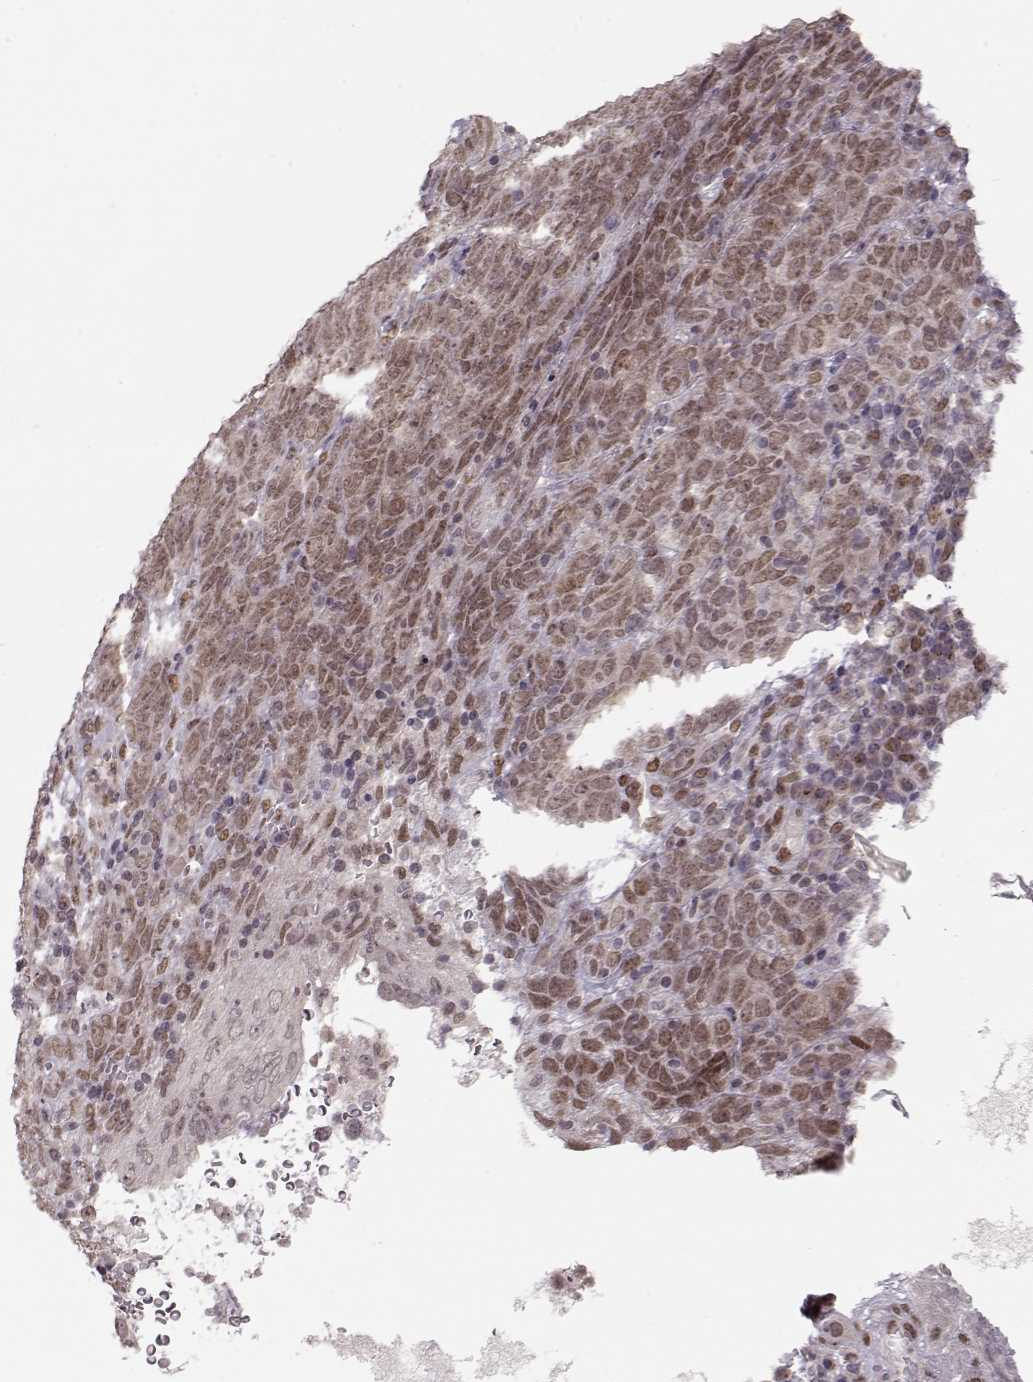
{"staining": {"intensity": "weak", "quantity": ">75%", "location": "nuclear"}, "tissue": "skin cancer", "cell_type": "Tumor cells", "image_type": "cancer", "snomed": [{"axis": "morphology", "description": "Squamous cell carcinoma, NOS"}, {"axis": "topography", "description": "Skin"}, {"axis": "topography", "description": "Anal"}], "caption": "Immunohistochemical staining of skin cancer exhibits low levels of weak nuclear protein staining in about >75% of tumor cells. Nuclei are stained in blue.", "gene": "RAI1", "patient": {"sex": "female", "age": 51}}